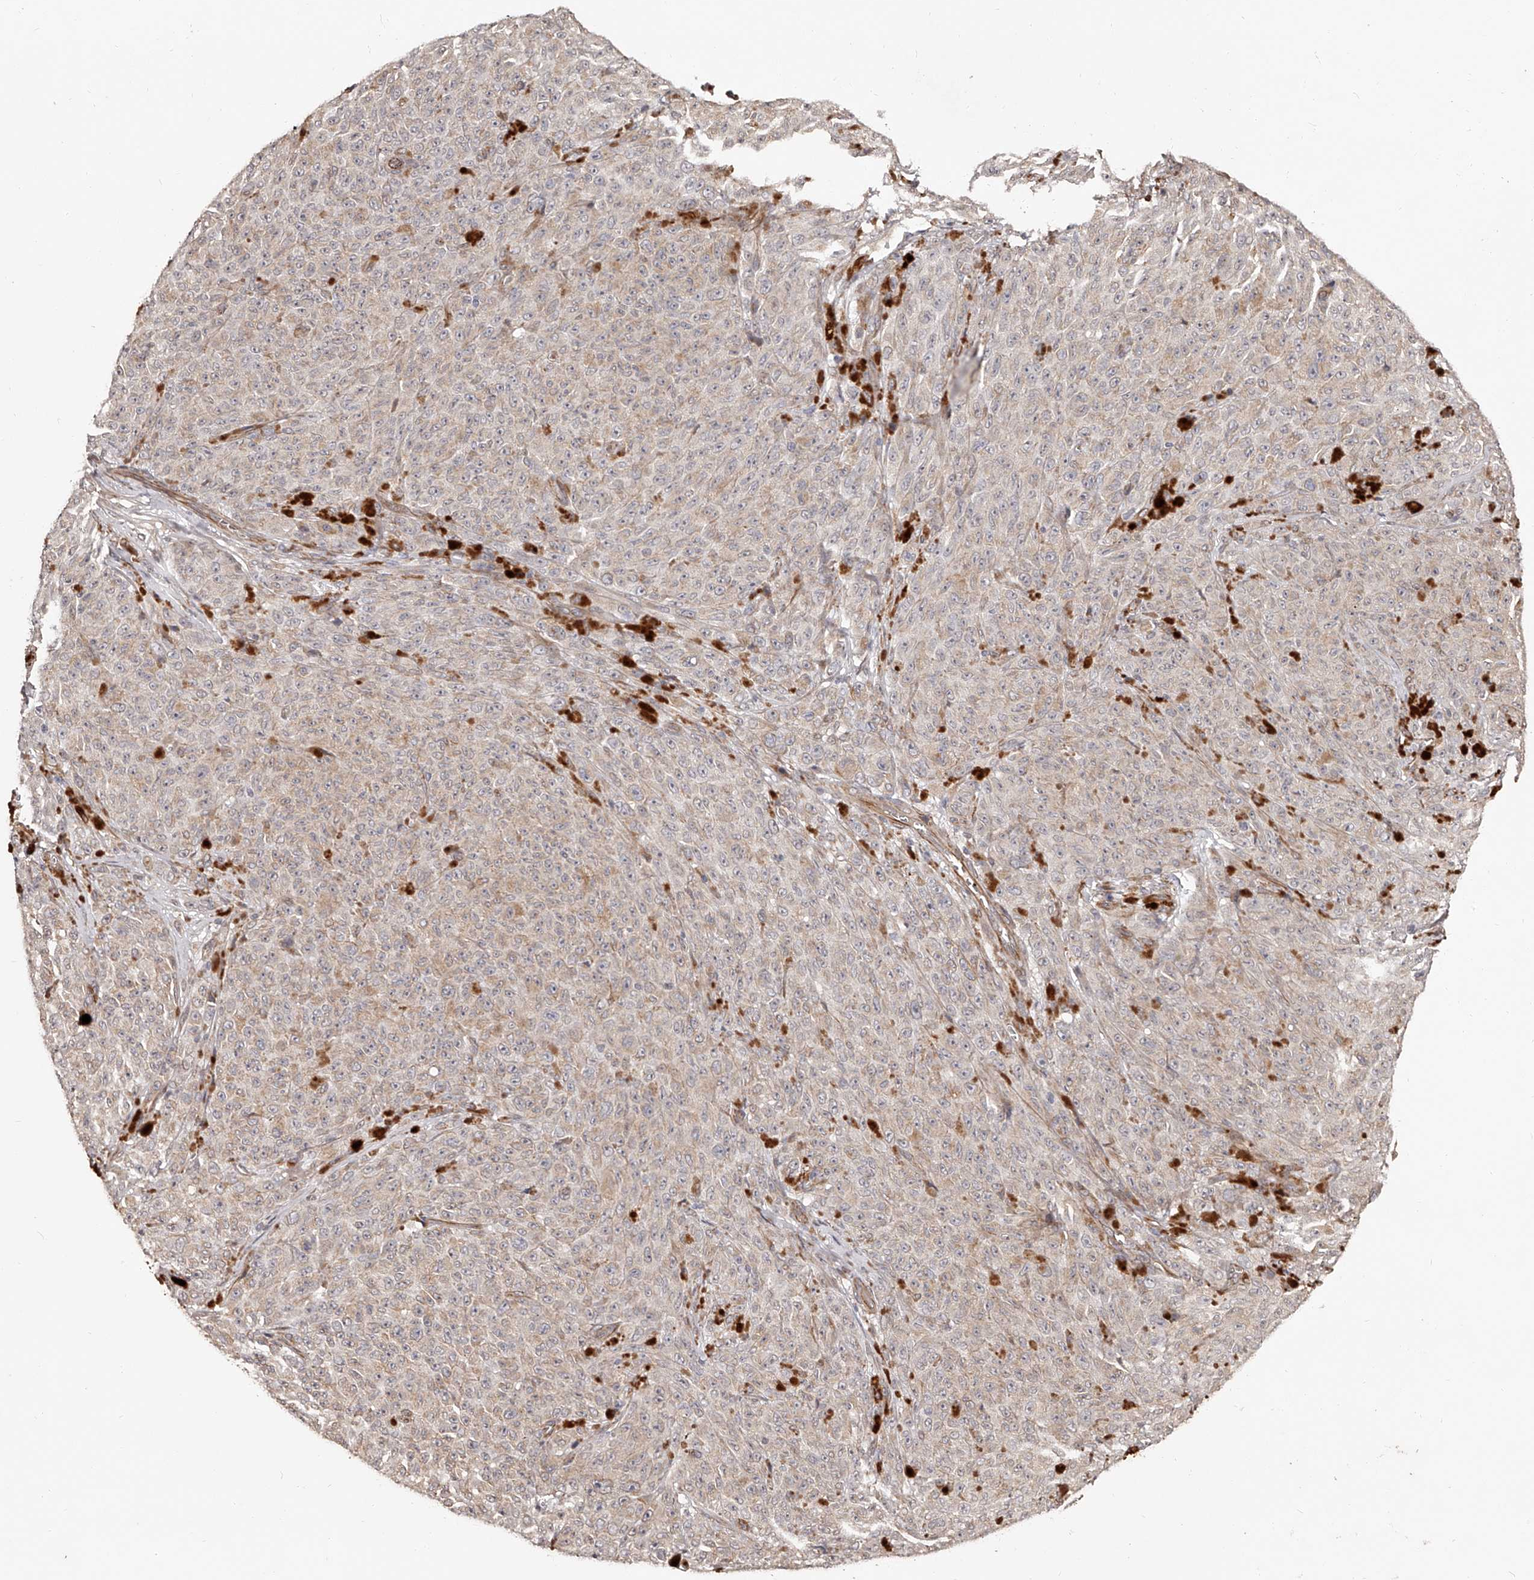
{"staining": {"intensity": "weak", "quantity": "25%-75%", "location": "cytoplasmic/membranous"}, "tissue": "melanoma", "cell_type": "Tumor cells", "image_type": "cancer", "snomed": [{"axis": "morphology", "description": "Malignant melanoma, NOS"}, {"axis": "topography", "description": "Skin"}], "caption": "Human malignant melanoma stained for a protein (brown) displays weak cytoplasmic/membranous positive staining in about 25%-75% of tumor cells.", "gene": "URGCP", "patient": {"sex": "female", "age": 82}}